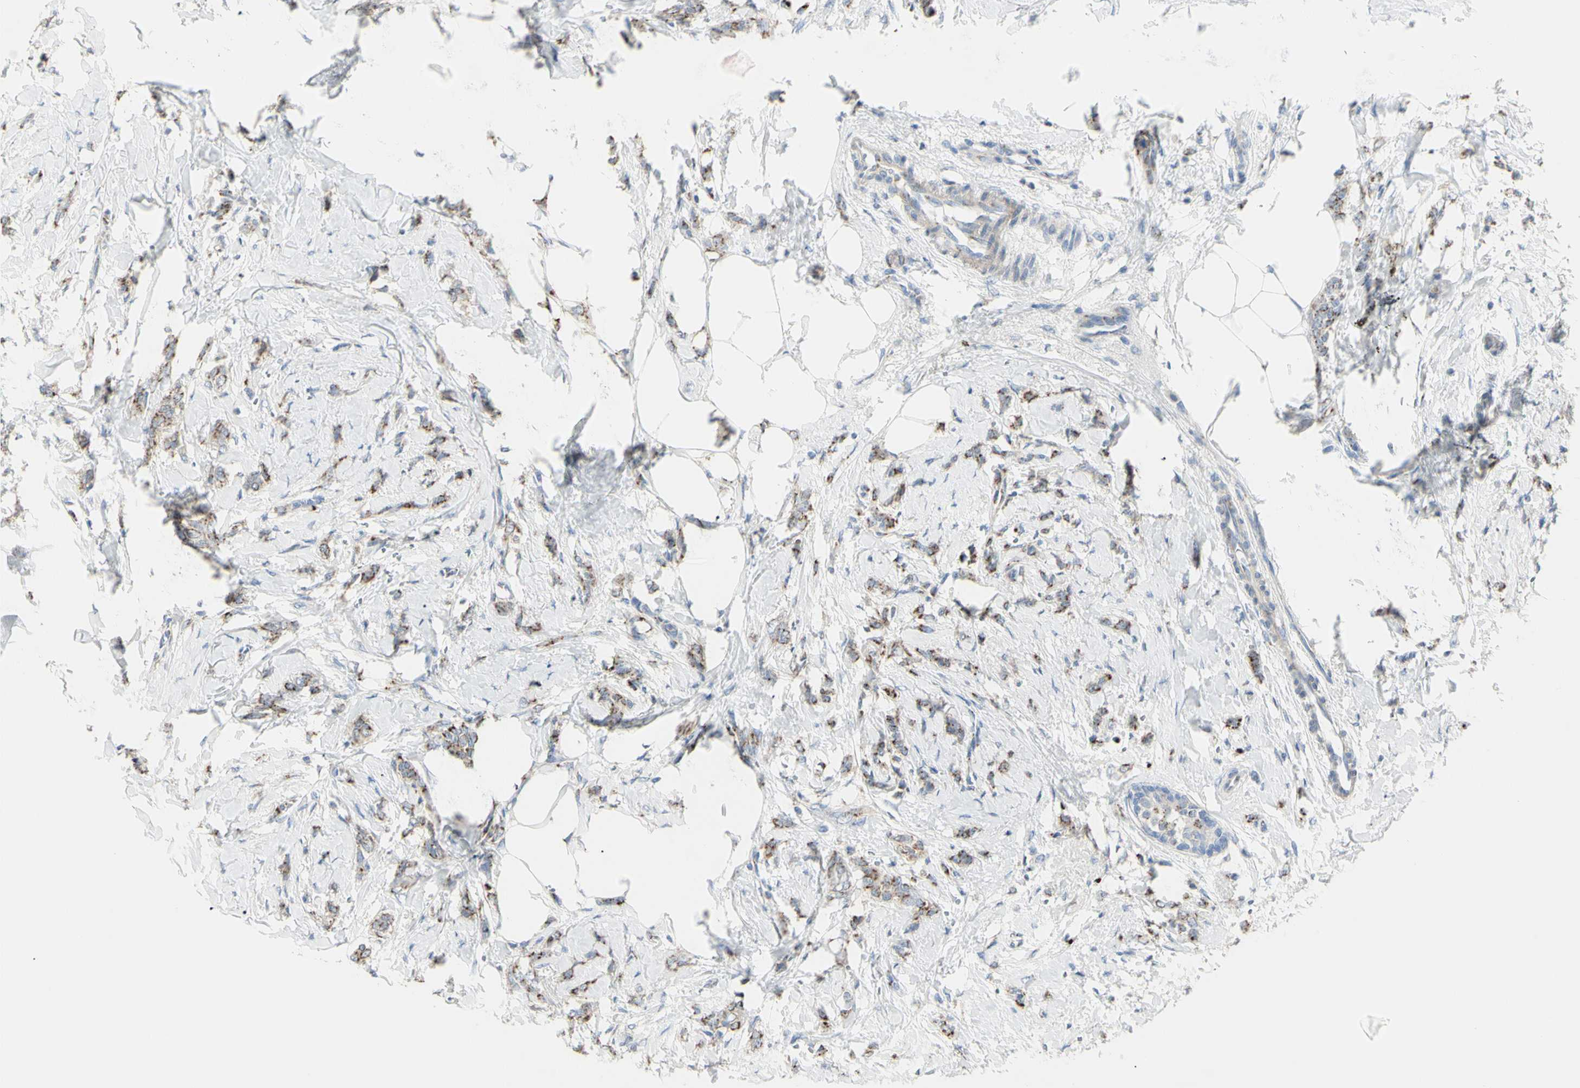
{"staining": {"intensity": "moderate", "quantity": ">75%", "location": "cytoplasmic/membranous"}, "tissue": "breast cancer", "cell_type": "Tumor cells", "image_type": "cancer", "snomed": [{"axis": "morphology", "description": "Lobular carcinoma, in situ"}, {"axis": "morphology", "description": "Lobular carcinoma"}, {"axis": "topography", "description": "Breast"}], "caption": "The photomicrograph reveals immunohistochemical staining of breast cancer. There is moderate cytoplasmic/membranous staining is identified in approximately >75% of tumor cells.", "gene": "B4GALT3", "patient": {"sex": "female", "age": 41}}